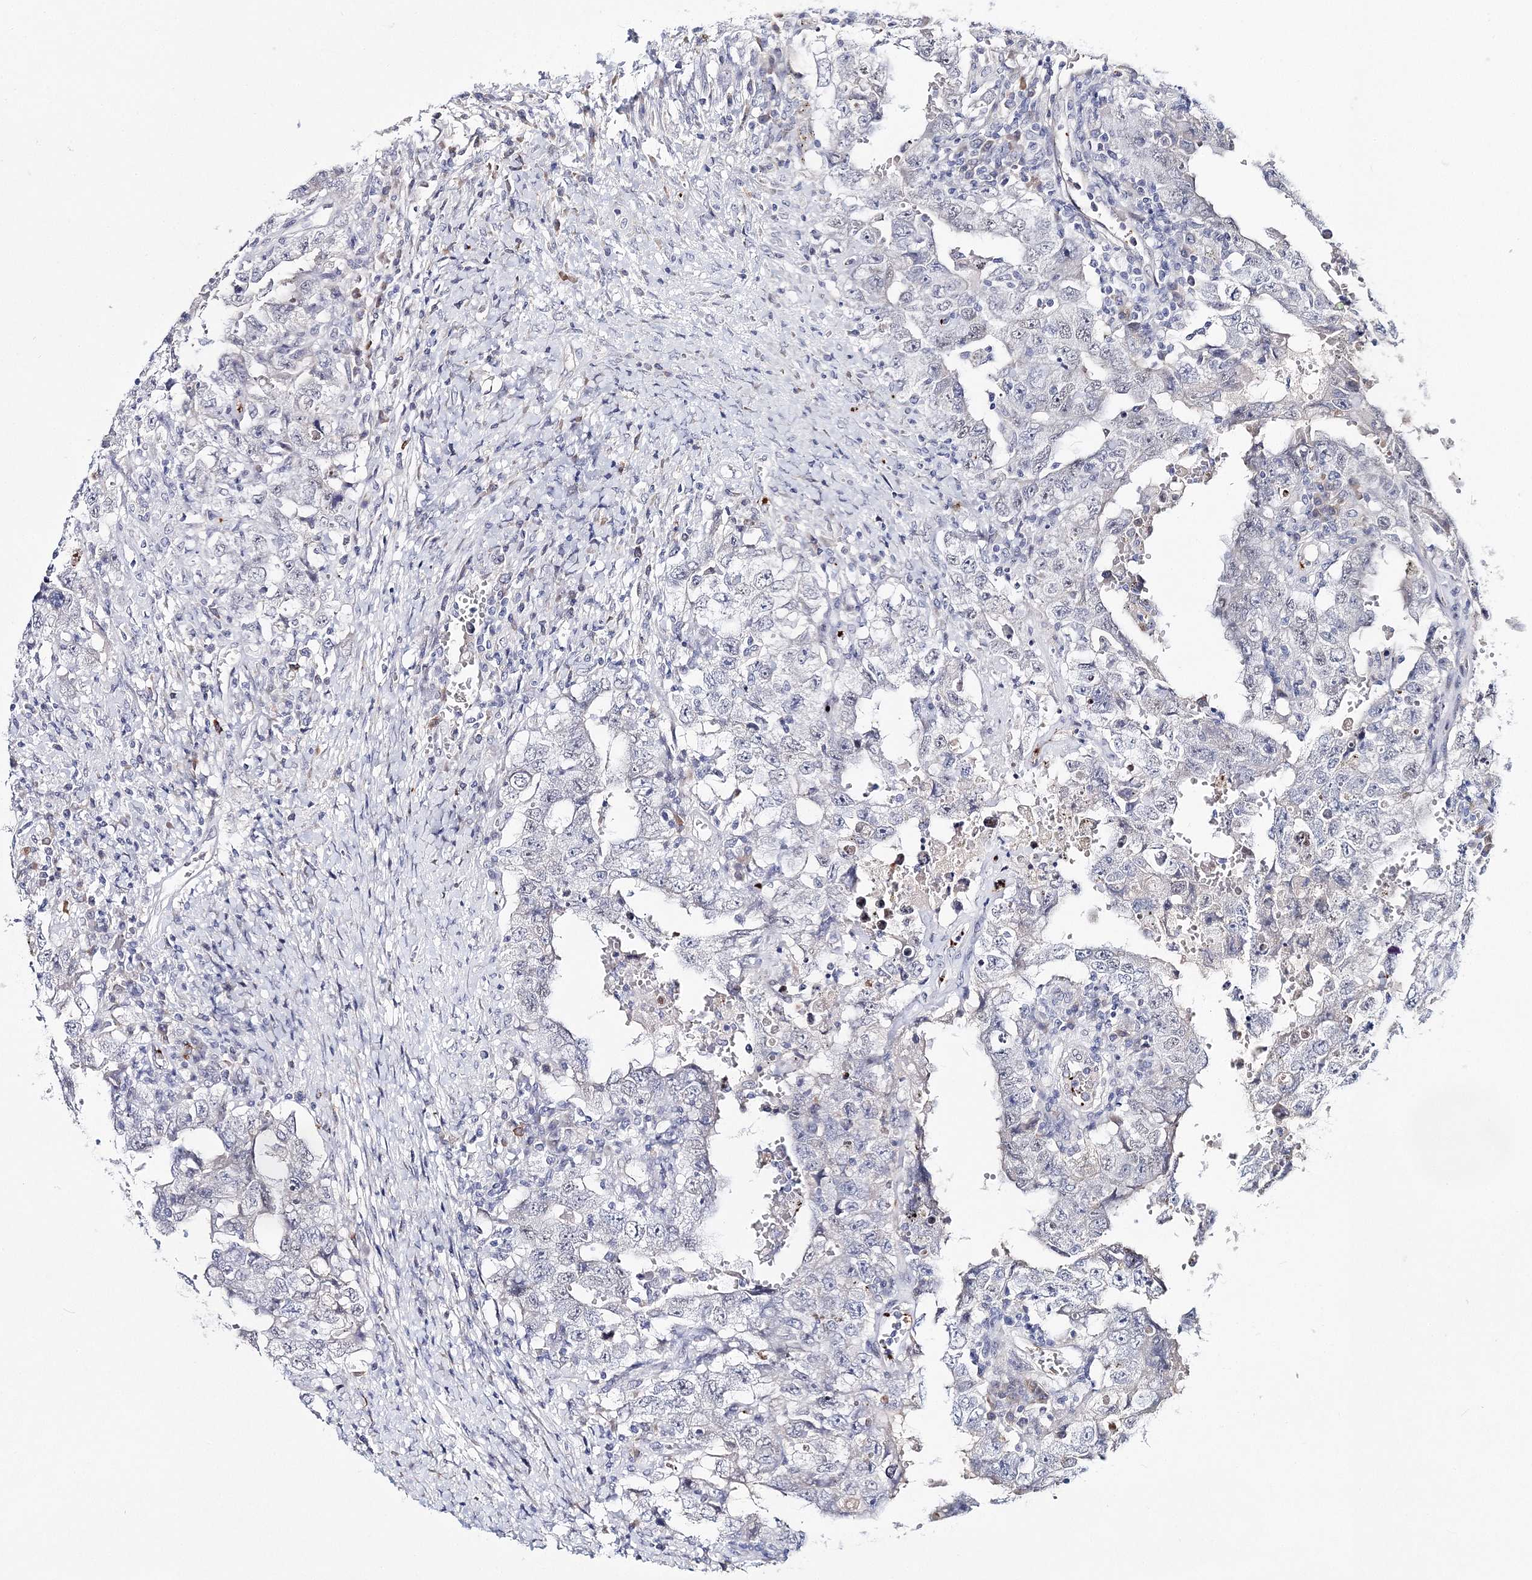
{"staining": {"intensity": "negative", "quantity": "none", "location": "none"}, "tissue": "testis cancer", "cell_type": "Tumor cells", "image_type": "cancer", "snomed": [{"axis": "morphology", "description": "Carcinoma, Embryonal, NOS"}, {"axis": "topography", "description": "Testis"}], "caption": "DAB immunohistochemical staining of human testis cancer shows no significant positivity in tumor cells.", "gene": "MYOZ2", "patient": {"sex": "male", "age": 26}}